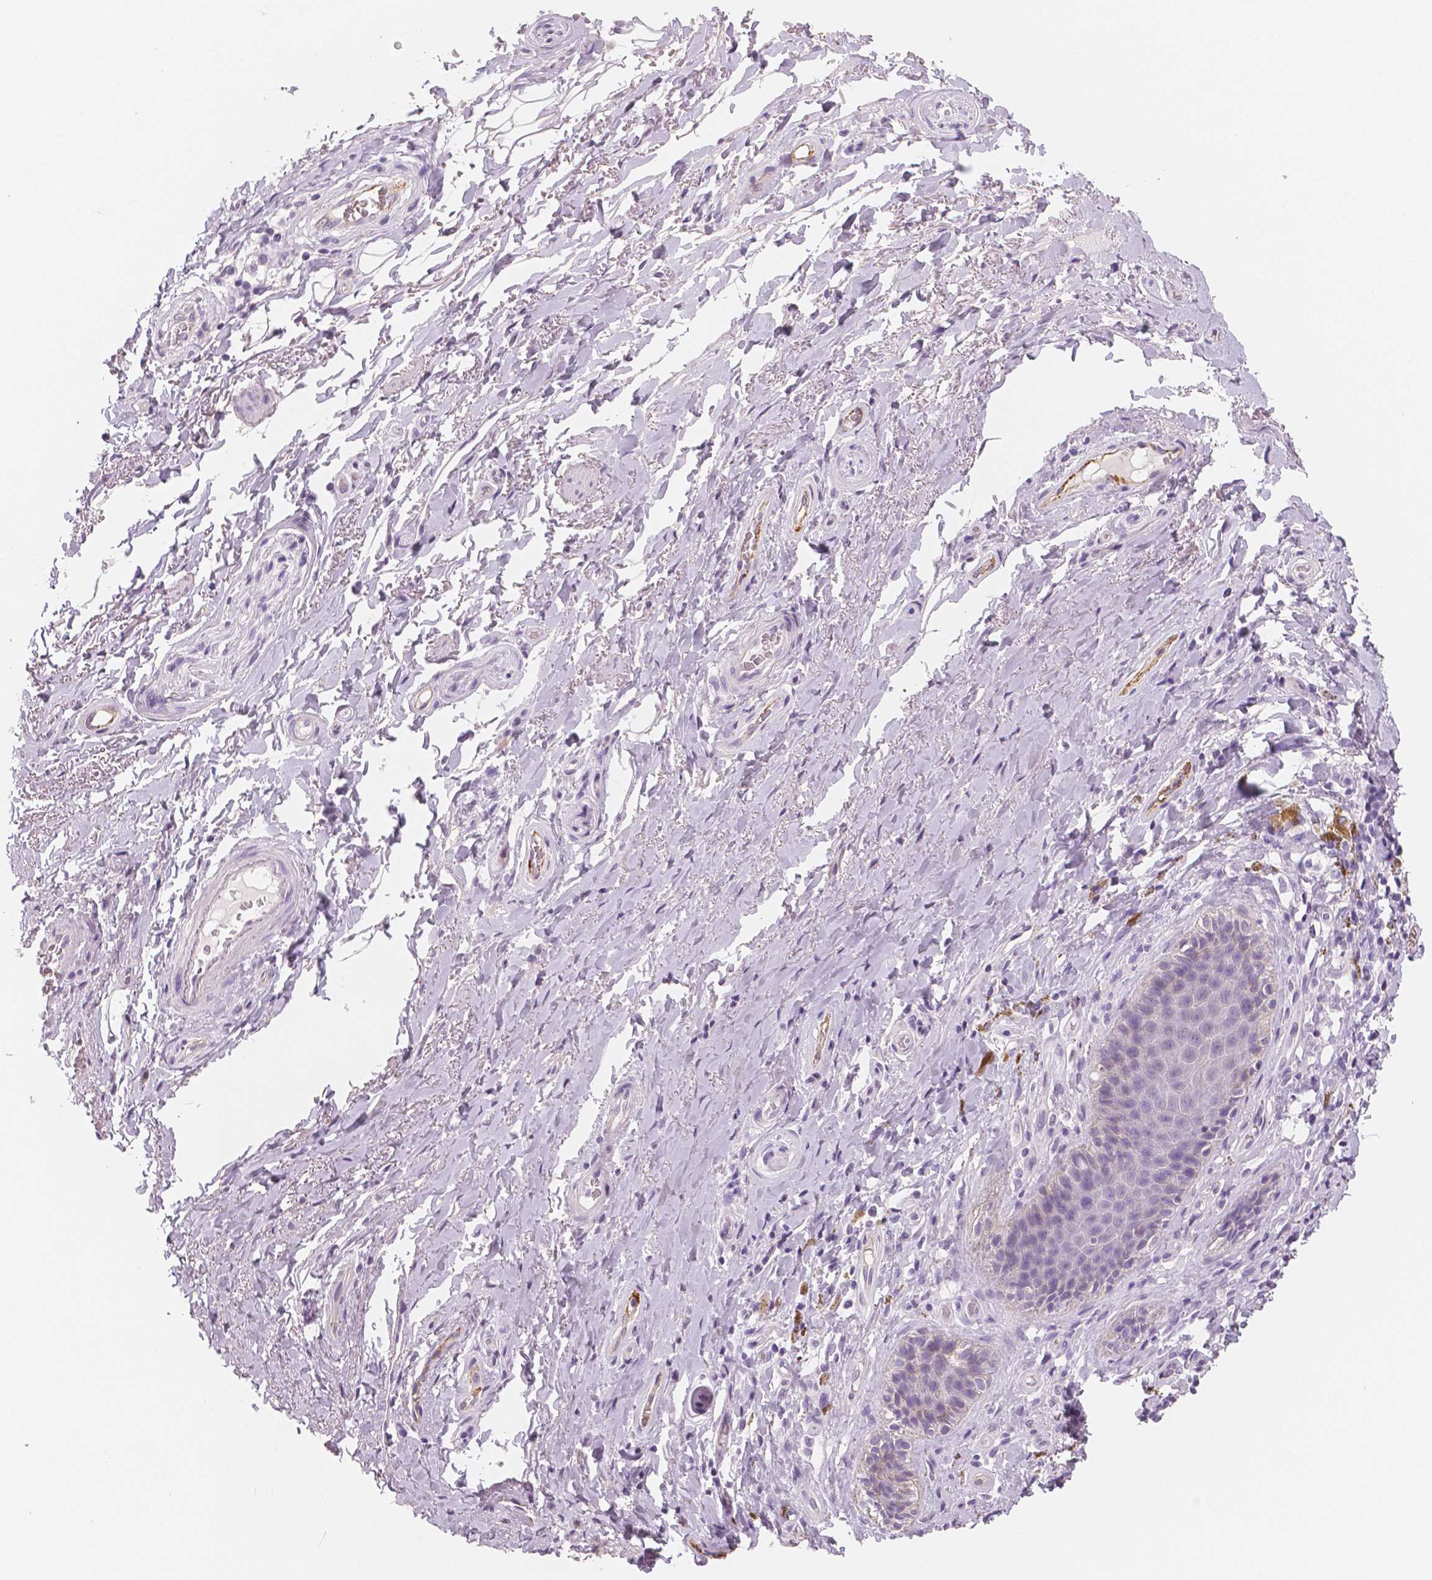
{"staining": {"intensity": "negative", "quantity": "none", "location": "none"}, "tissue": "adipose tissue", "cell_type": "Adipocytes", "image_type": "normal", "snomed": [{"axis": "morphology", "description": "Normal tissue, NOS"}, {"axis": "topography", "description": "Anal"}, {"axis": "topography", "description": "Peripheral nerve tissue"}], "caption": "Adipocytes show no significant positivity in benign adipose tissue. Brightfield microscopy of immunohistochemistry stained with DAB (3,3'-diaminobenzidine) (brown) and hematoxylin (blue), captured at high magnification.", "gene": "TSPAN7", "patient": {"sex": "male", "age": 53}}